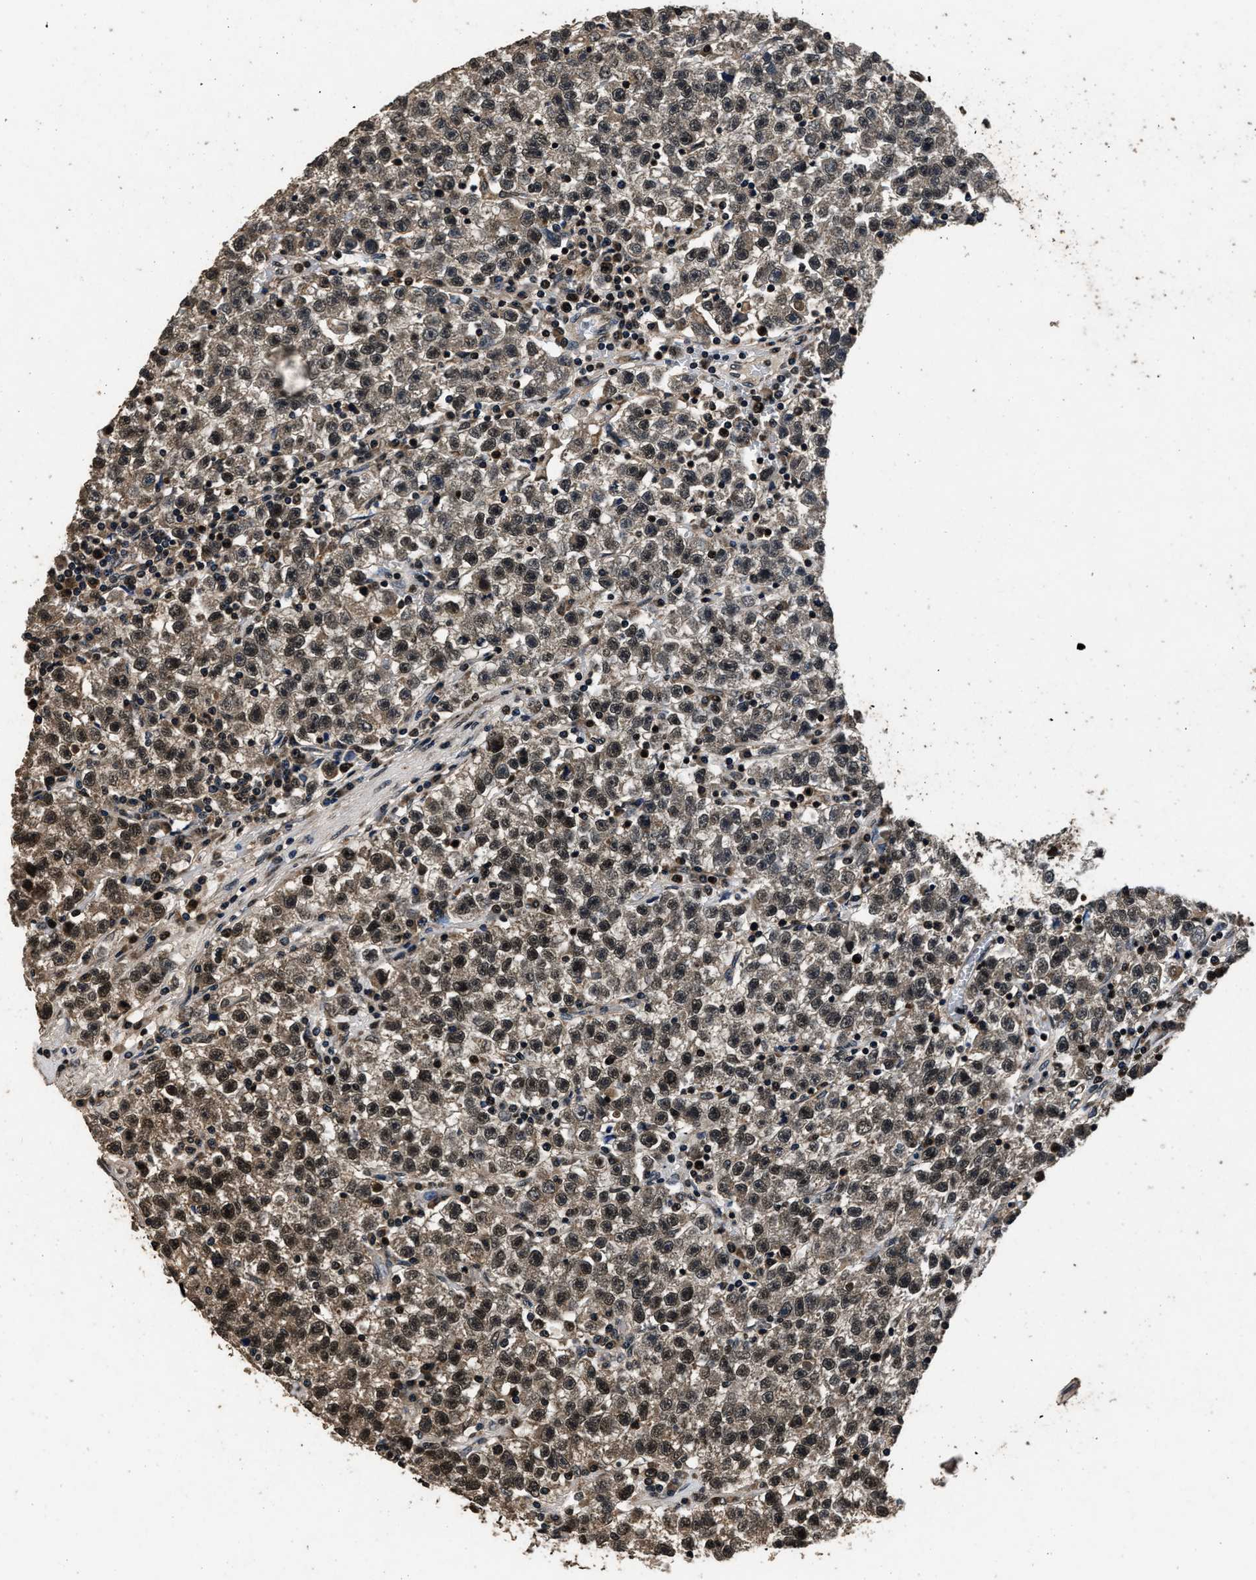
{"staining": {"intensity": "strong", "quantity": ">75%", "location": "nuclear"}, "tissue": "testis cancer", "cell_type": "Tumor cells", "image_type": "cancer", "snomed": [{"axis": "morphology", "description": "Seminoma, NOS"}, {"axis": "topography", "description": "Testis"}], "caption": "There is high levels of strong nuclear expression in tumor cells of testis seminoma, as demonstrated by immunohistochemical staining (brown color).", "gene": "CSTF1", "patient": {"sex": "male", "age": 22}}